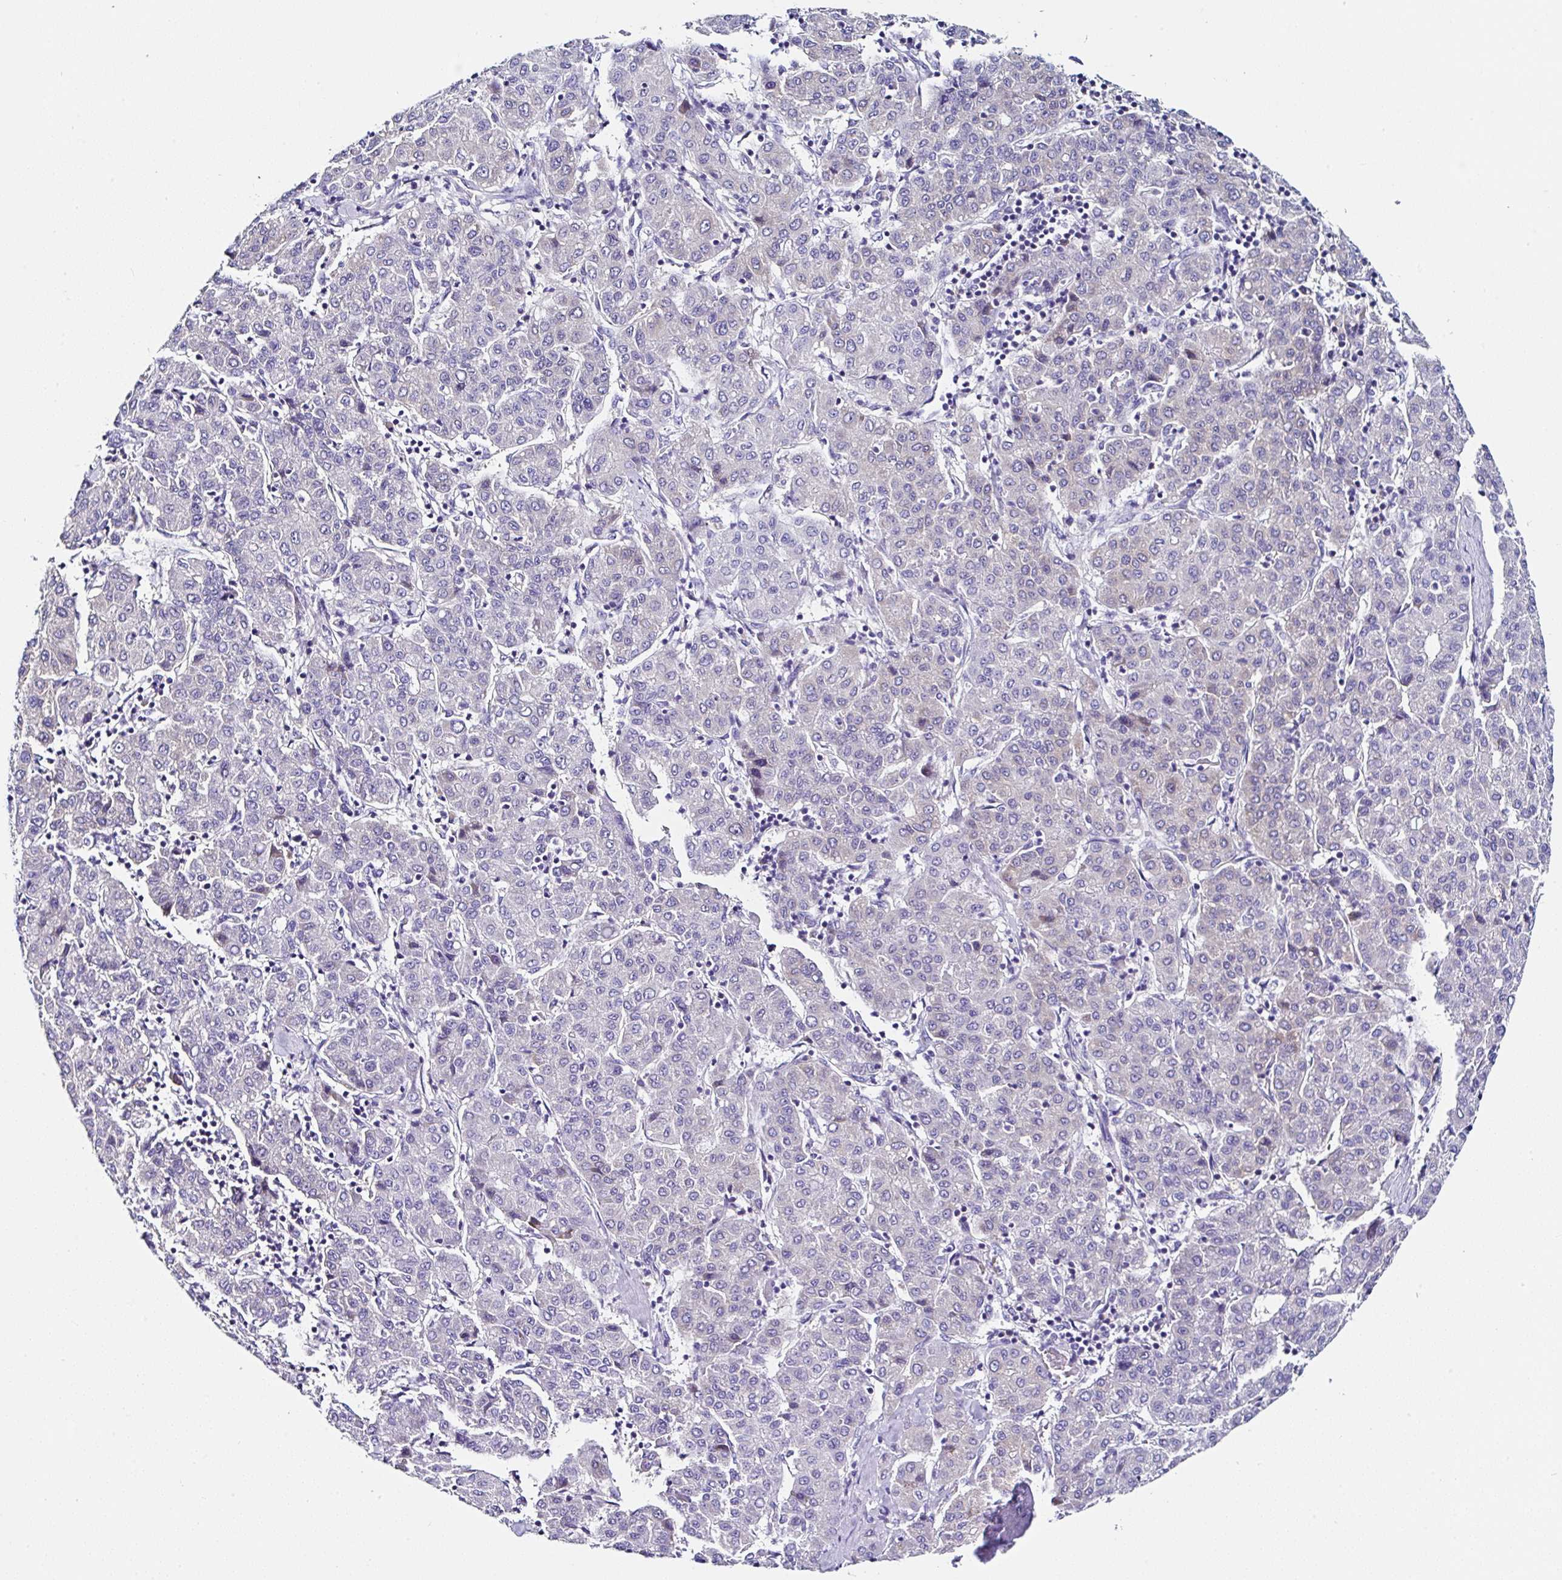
{"staining": {"intensity": "negative", "quantity": "none", "location": "none"}, "tissue": "liver cancer", "cell_type": "Tumor cells", "image_type": "cancer", "snomed": [{"axis": "morphology", "description": "Carcinoma, Hepatocellular, NOS"}, {"axis": "topography", "description": "Liver"}], "caption": "An image of human hepatocellular carcinoma (liver) is negative for staining in tumor cells.", "gene": "UGT3A1", "patient": {"sex": "male", "age": 65}}